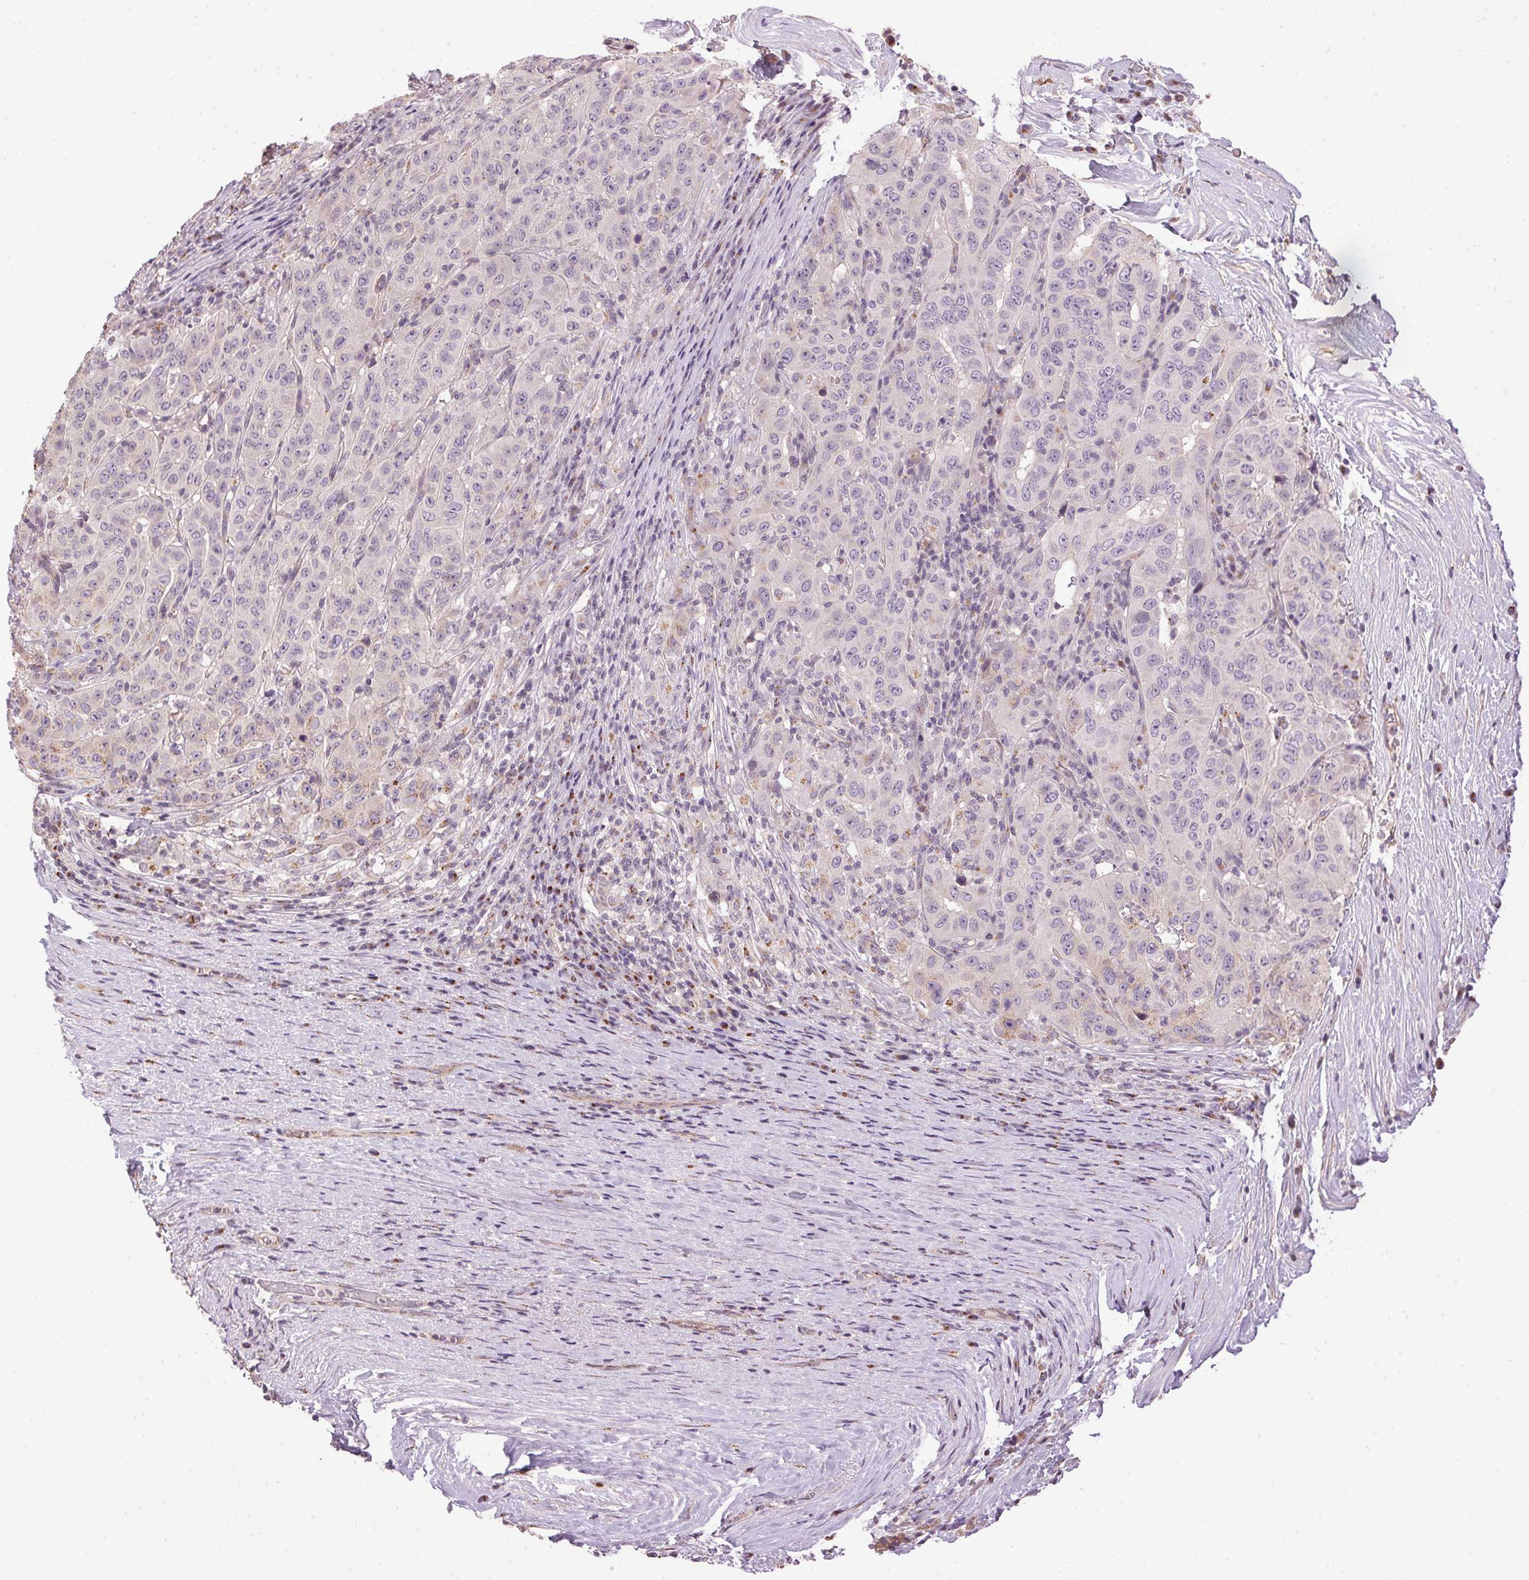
{"staining": {"intensity": "negative", "quantity": "none", "location": "none"}, "tissue": "pancreatic cancer", "cell_type": "Tumor cells", "image_type": "cancer", "snomed": [{"axis": "morphology", "description": "Adenocarcinoma, NOS"}, {"axis": "topography", "description": "Pancreas"}], "caption": "The photomicrograph demonstrates no staining of tumor cells in pancreatic adenocarcinoma.", "gene": "GOLPH3", "patient": {"sex": "male", "age": 63}}